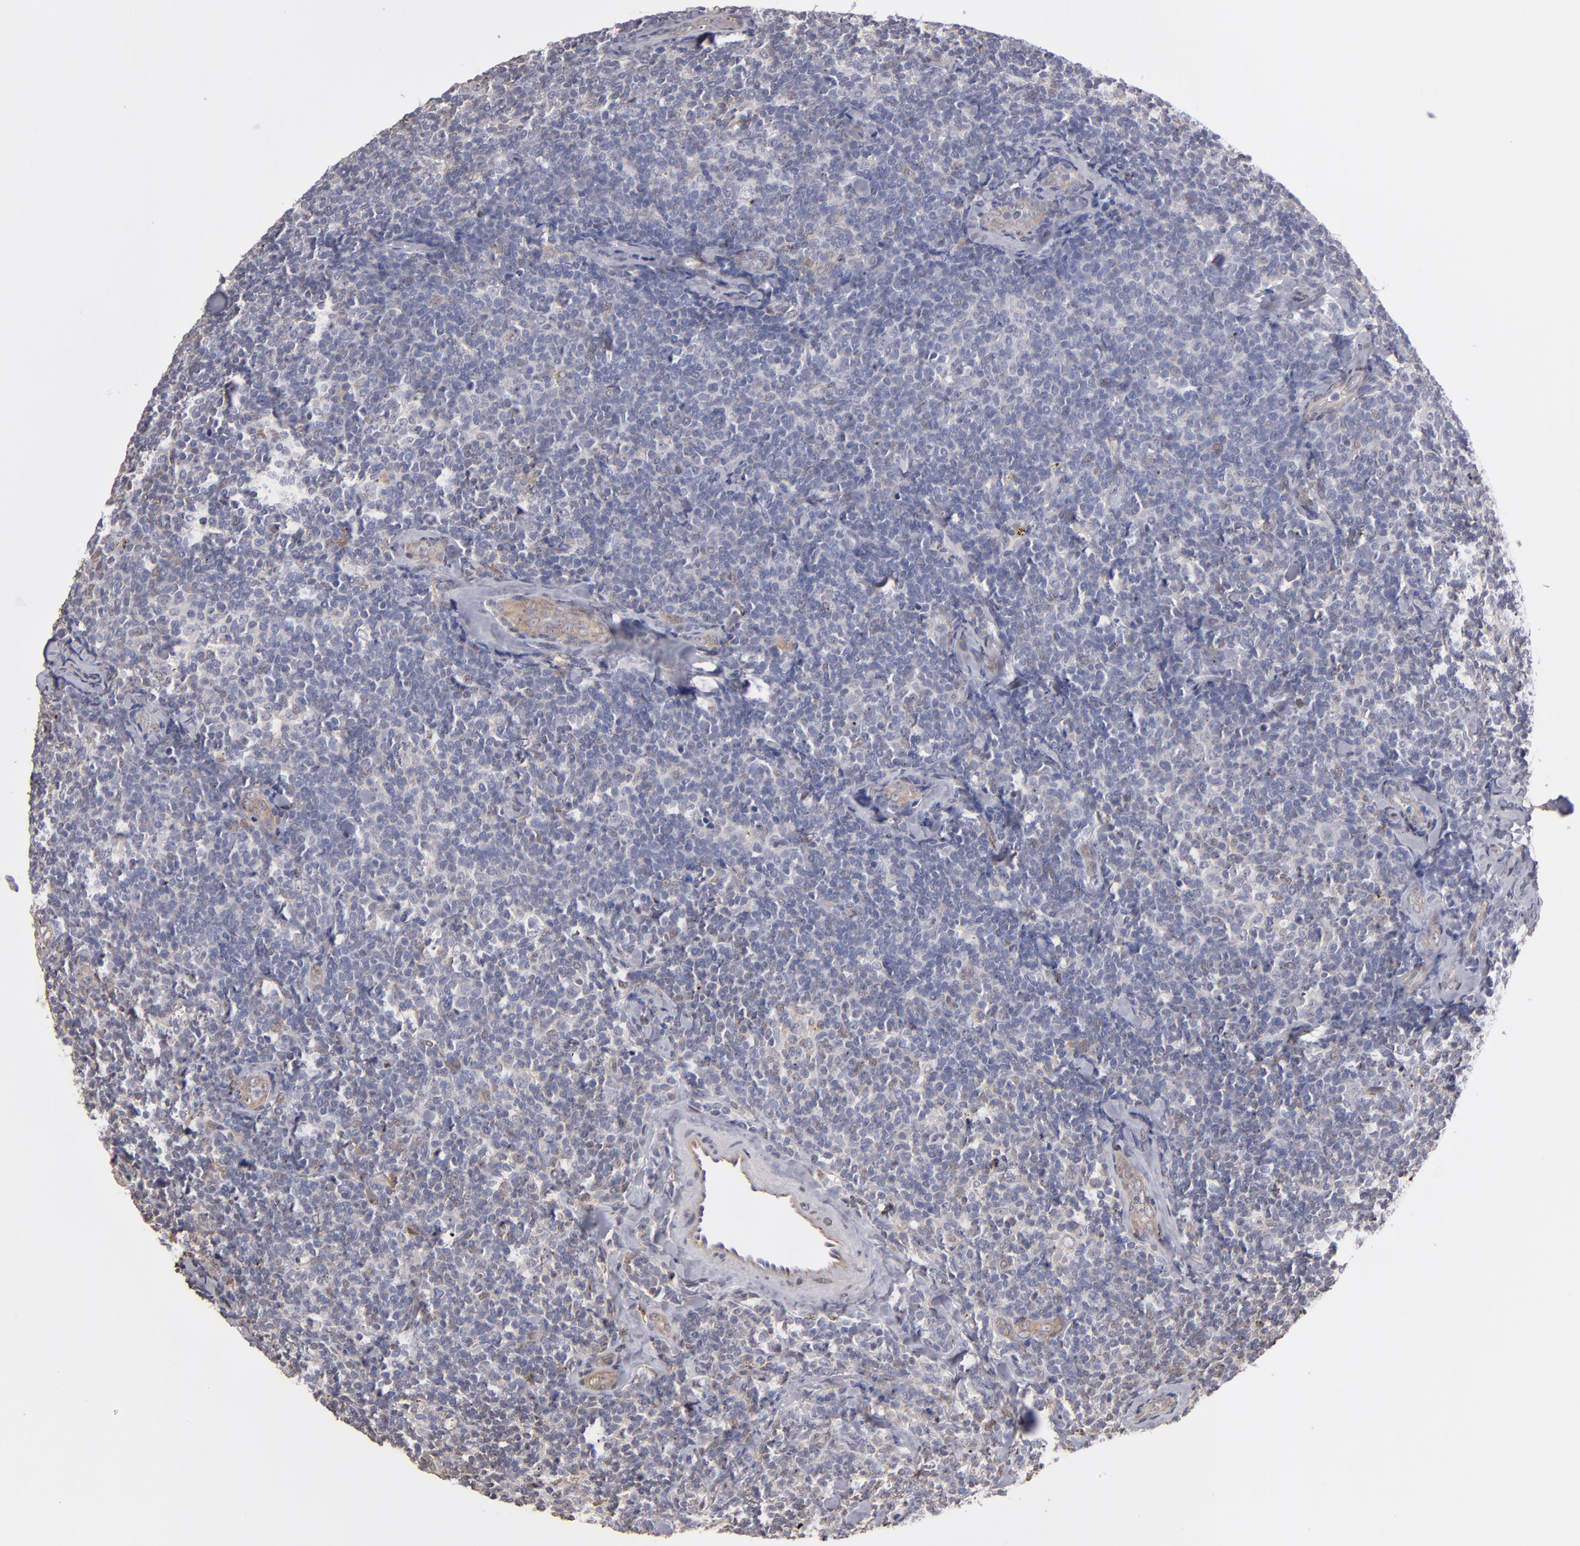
{"staining": {"intensity": "negative", "quantity": "none", "location": "none"}, "tissue": "lymphoma", "cell_type": "Tumor cells", "image_type": "cancer", "snomed": [{"axis": "morphology", "description": "Malignant lymphoma, non-Hodgkin's type, Low grade"}, {"axis": "topography", "description": "Lymph node"}], "caption": "Immunohistochemical staining of lymphoma displays no significant staining in tumor cells.", "gene": "NDRG2", "patient": {"sex": "female", "age": 56}}